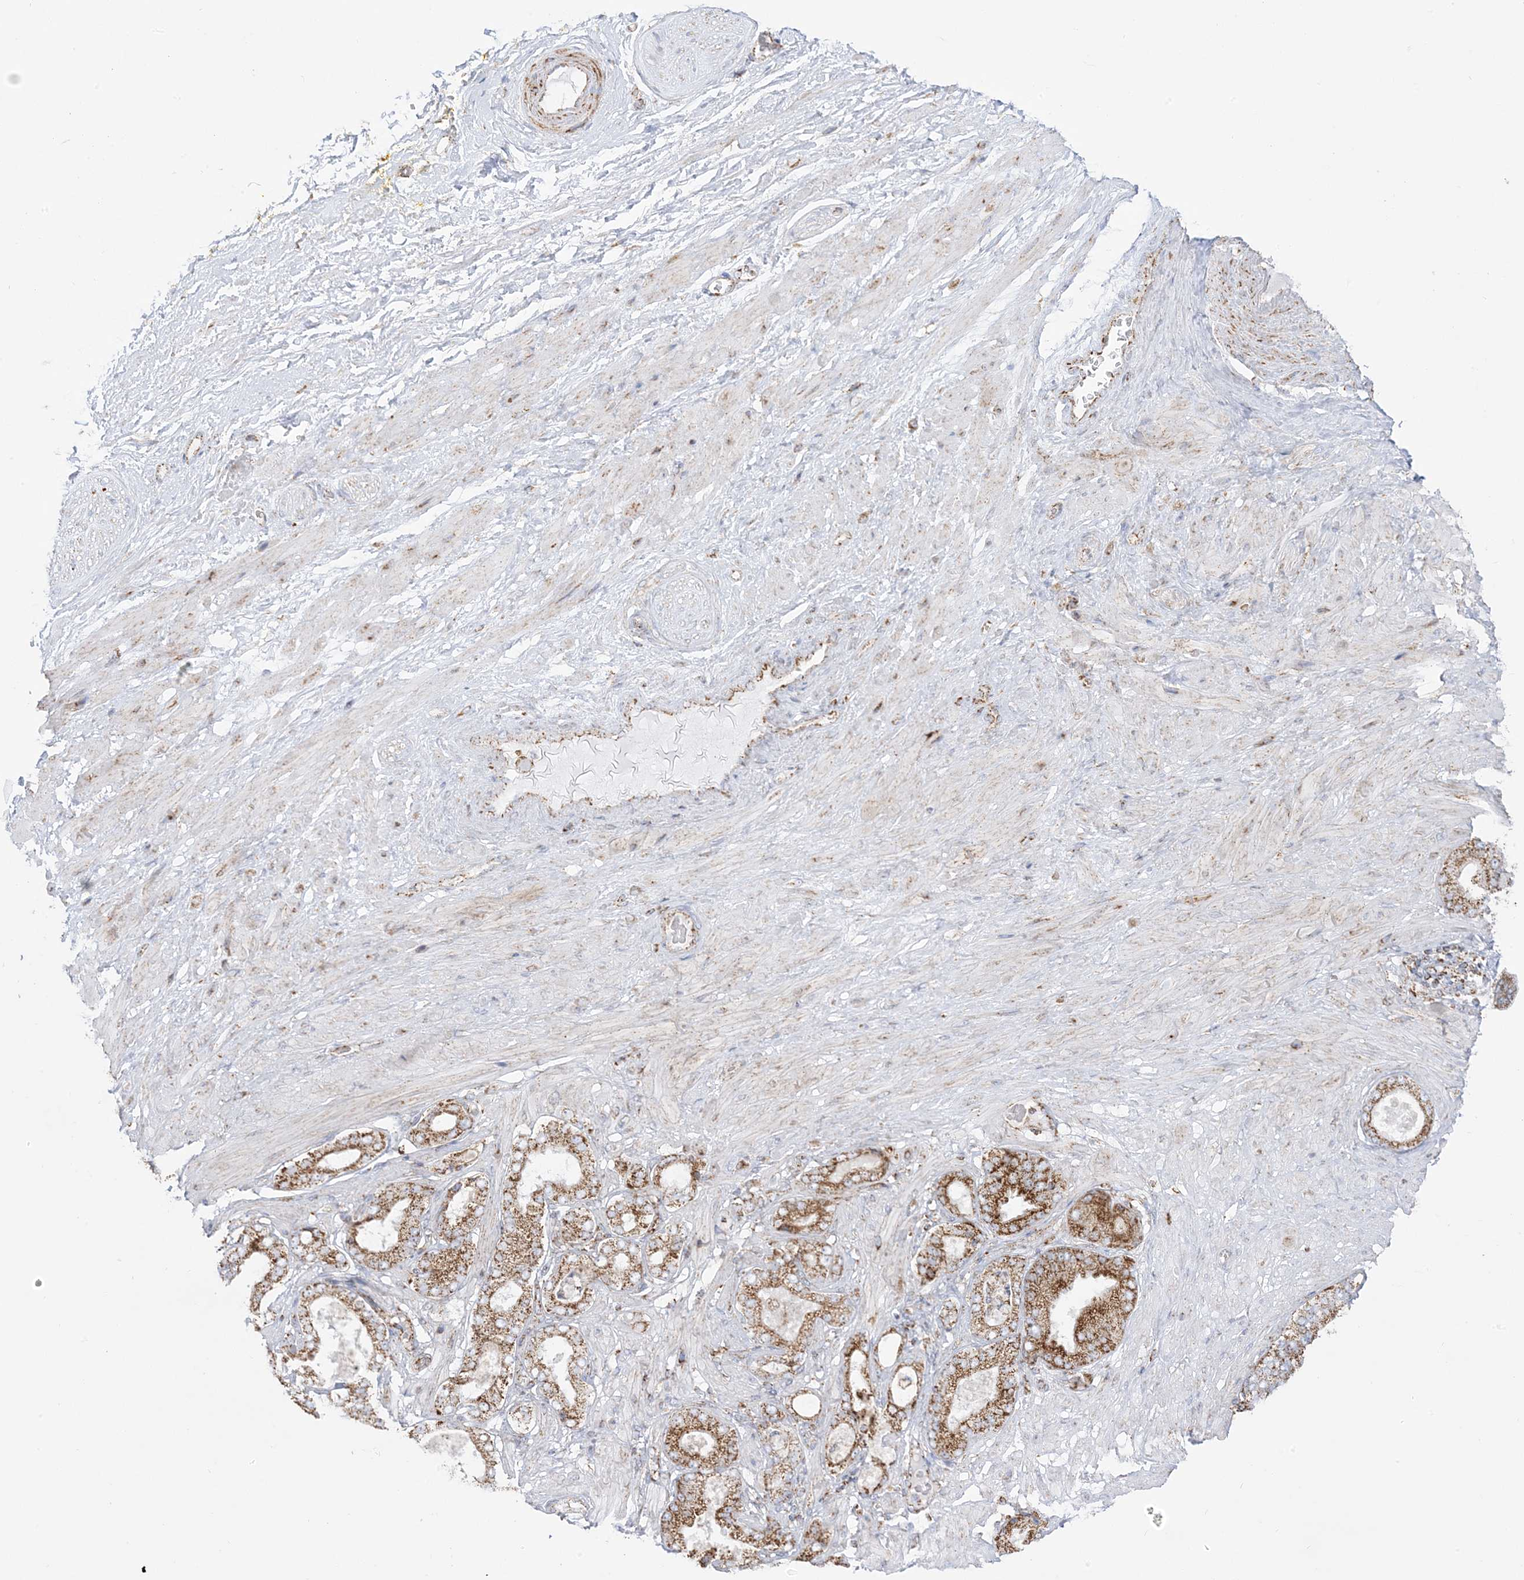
{"staining": {"intensity": "strong", "quantity": "<25%", "location": "cytoplasmic/membranous"}, "tissue": "adipose tissue", "cell_type": "Adipocytes", "image_type": "normal", "snomed": [{"axis": "morphology", "description": "Normal tissue, NOS"}, {"axis": "morphology", "description": "Adenocarcinoma, Low grade"}, {"axis": "topography", "description": "Prostate"}, {"axis": "topography", "description": "Peripheral nerve tissue"}], "caption": "High-power microscopy captured an immunohistochemistry histopathology image of normal adipose tissue, revealing strong cytoplasmic/membranous positivity in approximately <25% of adipocytes.", "gene": "MRPS36", "patient": {"sex": "male", "age": 63}}